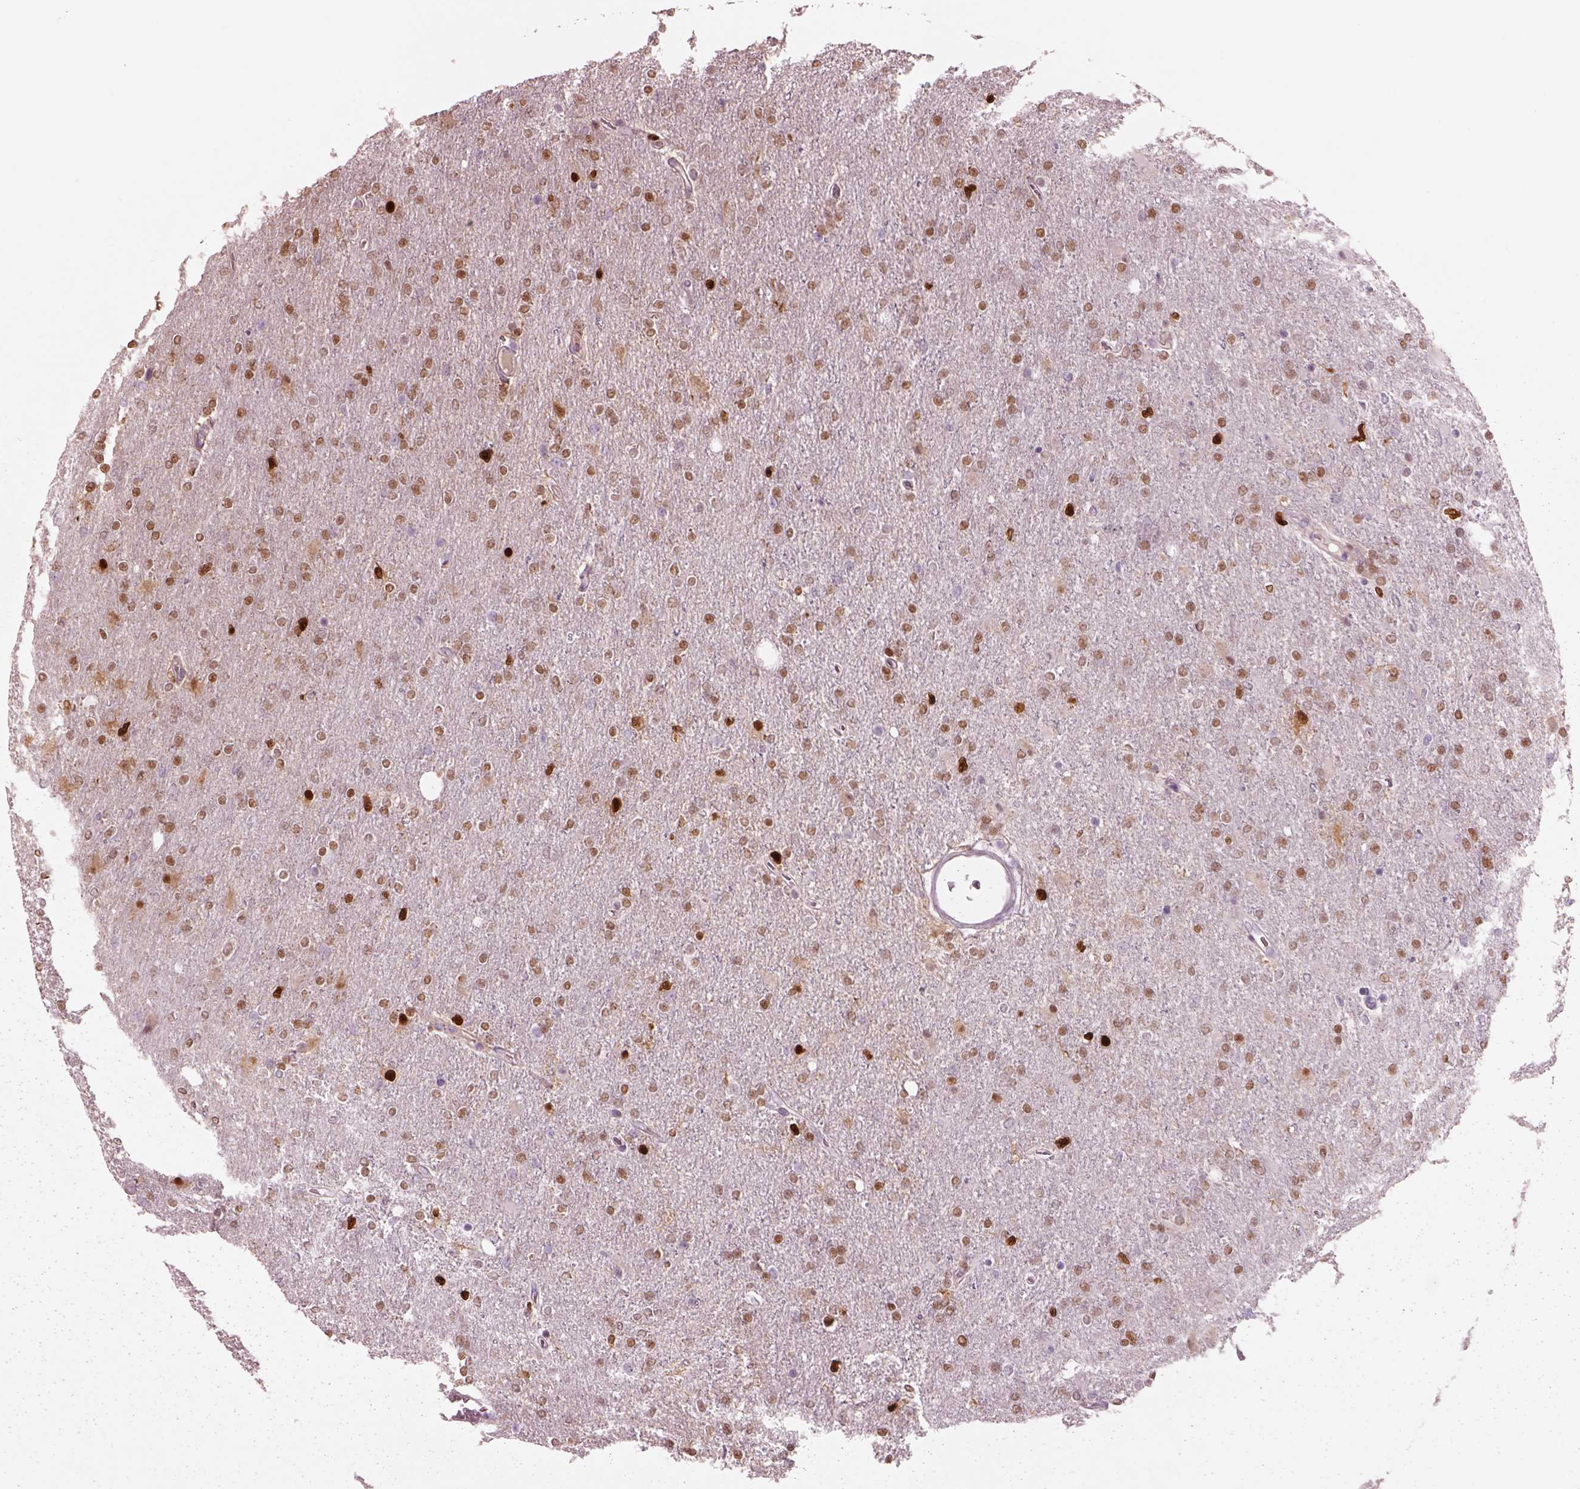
{"staining": {"intensity": "moderate", "quantity": ">75%", "location": "nuclear"}, "tissue": "glioma", "cell_type": "Tumor cells", "image_type": "cancer", "snomed": [{"axis": "morphology", "description": "Glioma, malignant, High grade"}, {"axis": "topography", "description": "Cerebral cortex"}], "caption": "Brown immunohistochemical staining in glioma displays moderate nuclear staining in approximately >75% of tumor cells.", "gene": "SOX9", "patient": {"sex": "male", "age": 70}}